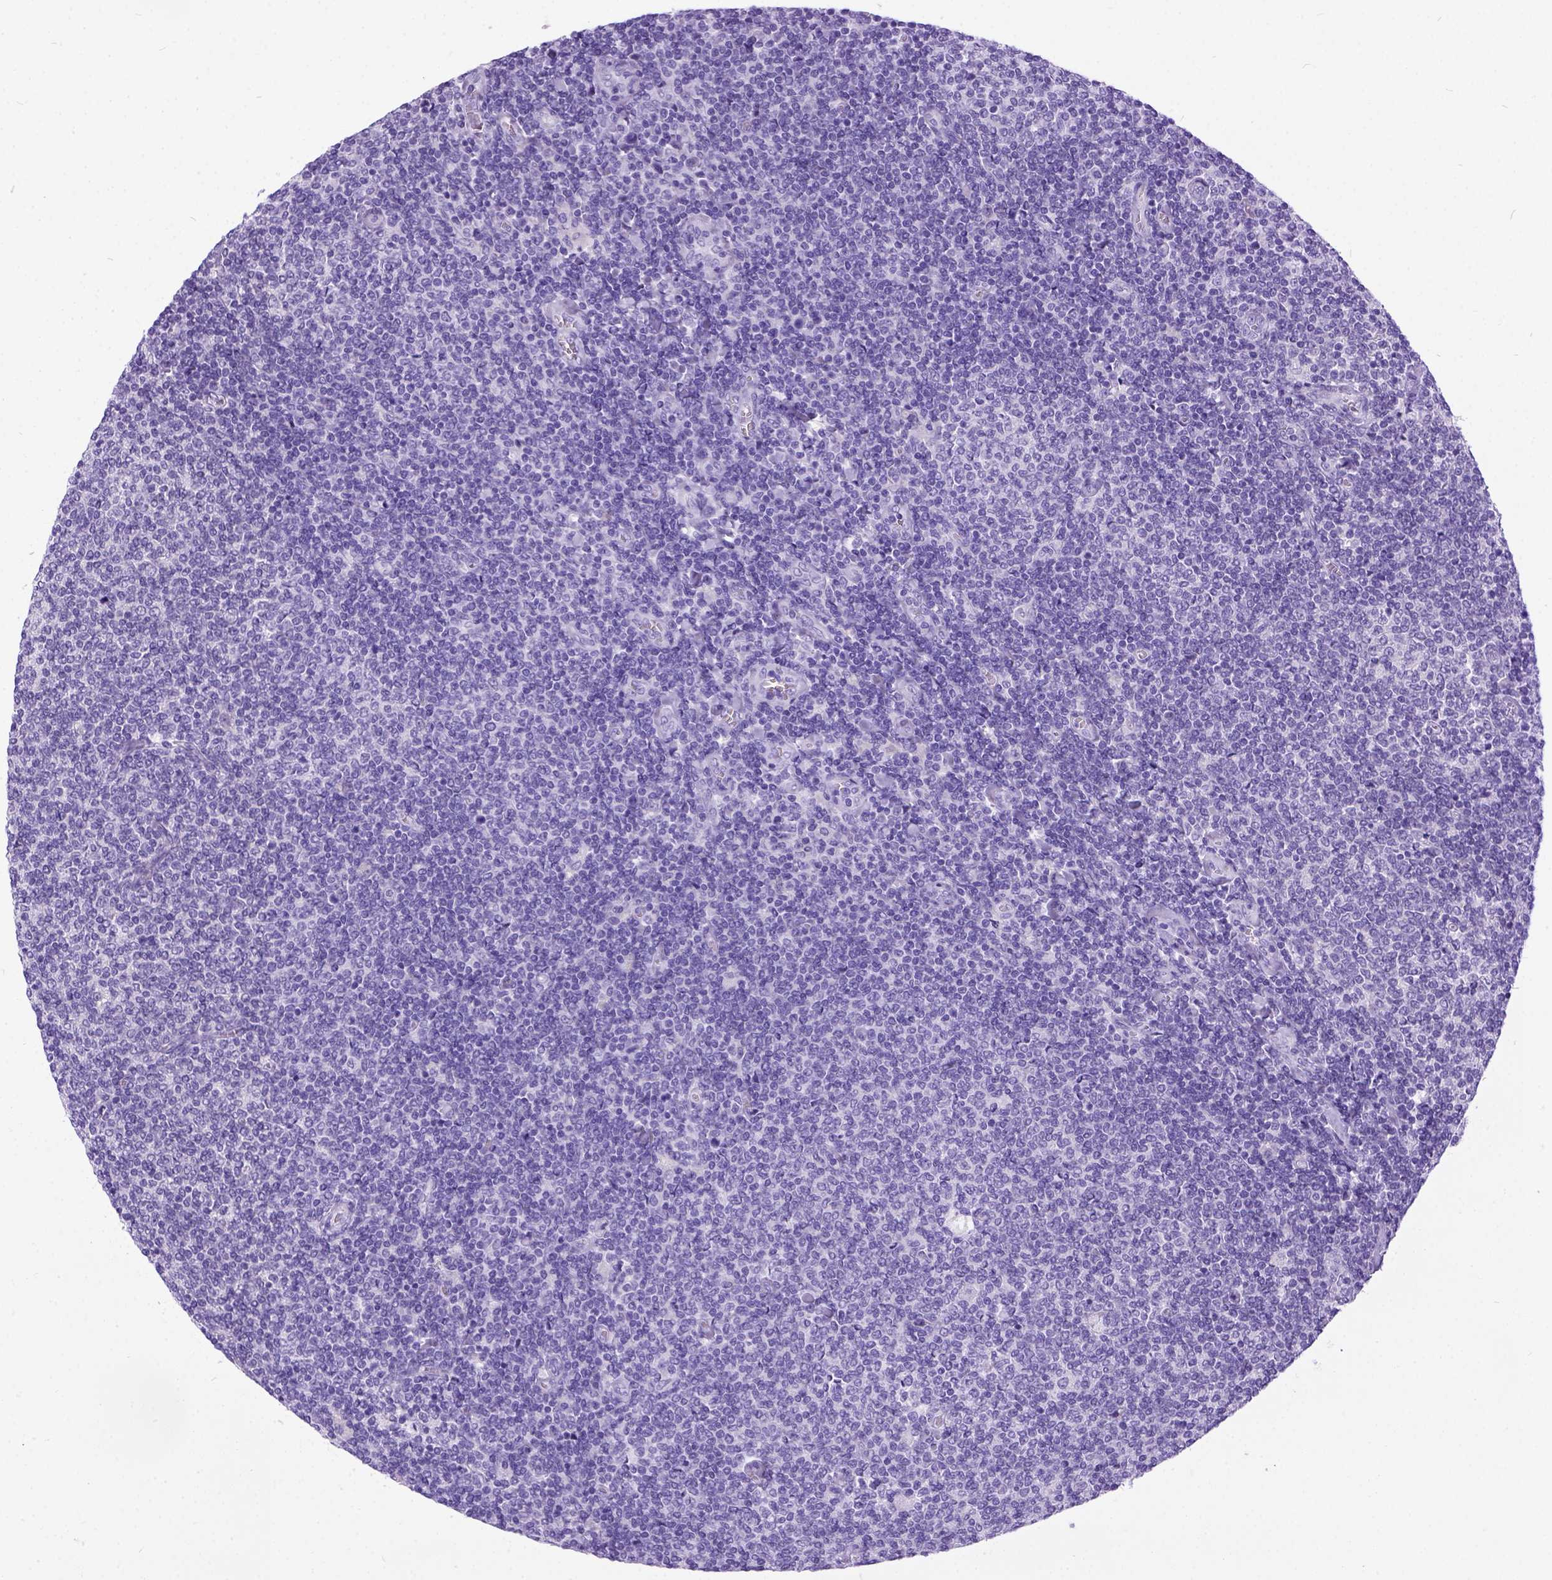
{"staining": {"intensity": "negative", "quantity": "none", "location": "none"}, "tissue": "lymphoma", "cell_type": "Tumor cells", "image_type": "cancer", "snomed": [{"axis": "morphology", "description": "Malignant lymphoma, non-Hodgkin's type, Low grade"}, {"axis": "topography", "description": "Lymph node"}], "caption": "Immunohistochemical staining of human lymphoma demonstrates no significant staining in tumor cells.", "gene": "IGF2", "patient": {"sex": "male", "age": 52}}